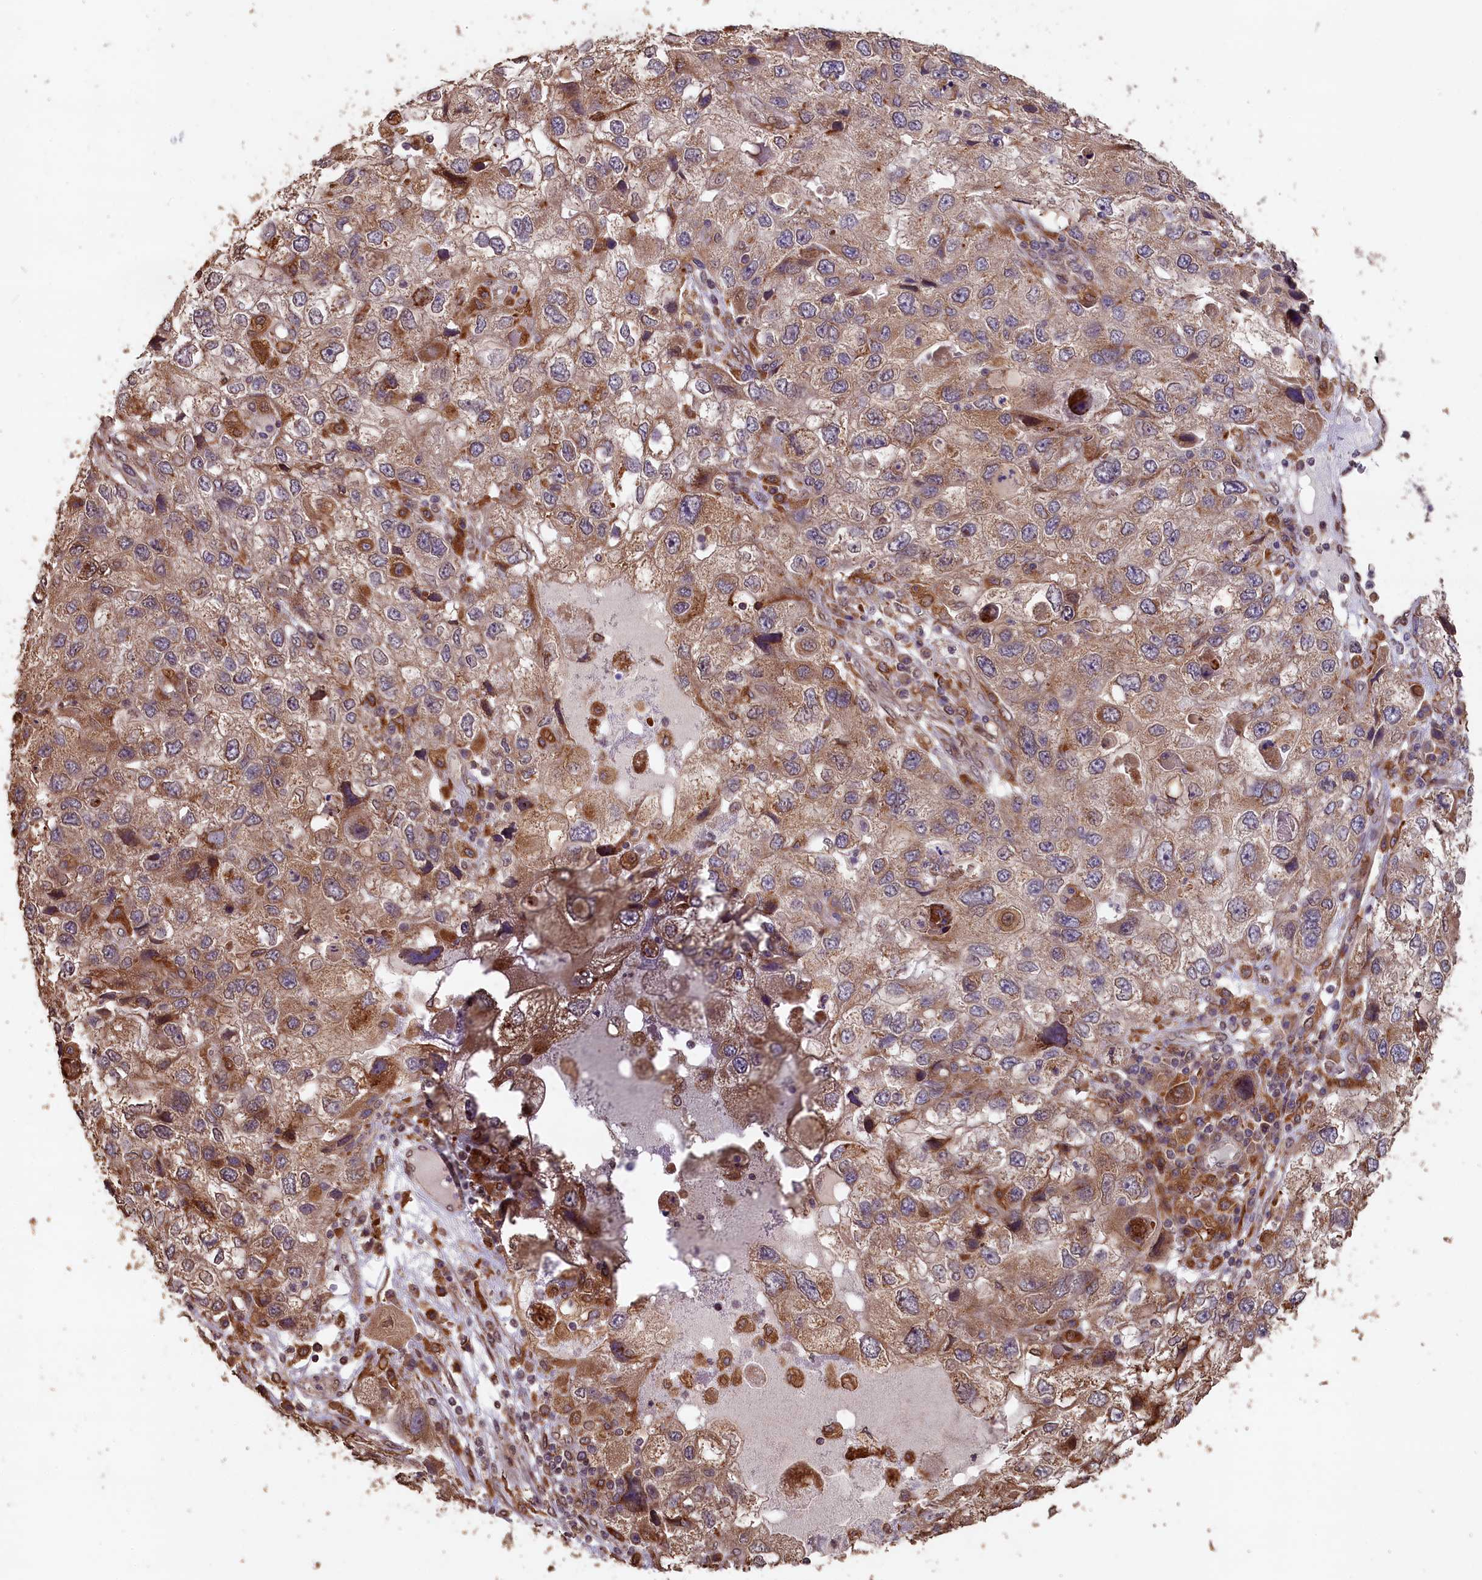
{"staining": {"intensity": "moderate", "quantity": ">75%", "location": "cytoplasmic/membranous"}, "tissue": "endometrial cancer", "cell_type": "Tumor cells", "image_type": "cancer", "snomed": [{"axis": "morphology", "description": "Adenocarcinoma, NOS"}, {"axis": "topography", "description": "Endometrium"}], "caption": "The immunohistochemical stain labels moderate cytoplasmic/membranous positivity in tumor cells of adenocarcinoma (endometrial) tissue.", "gene": "SLC38A7", "patient": {"sex": "female", "age": 49}}